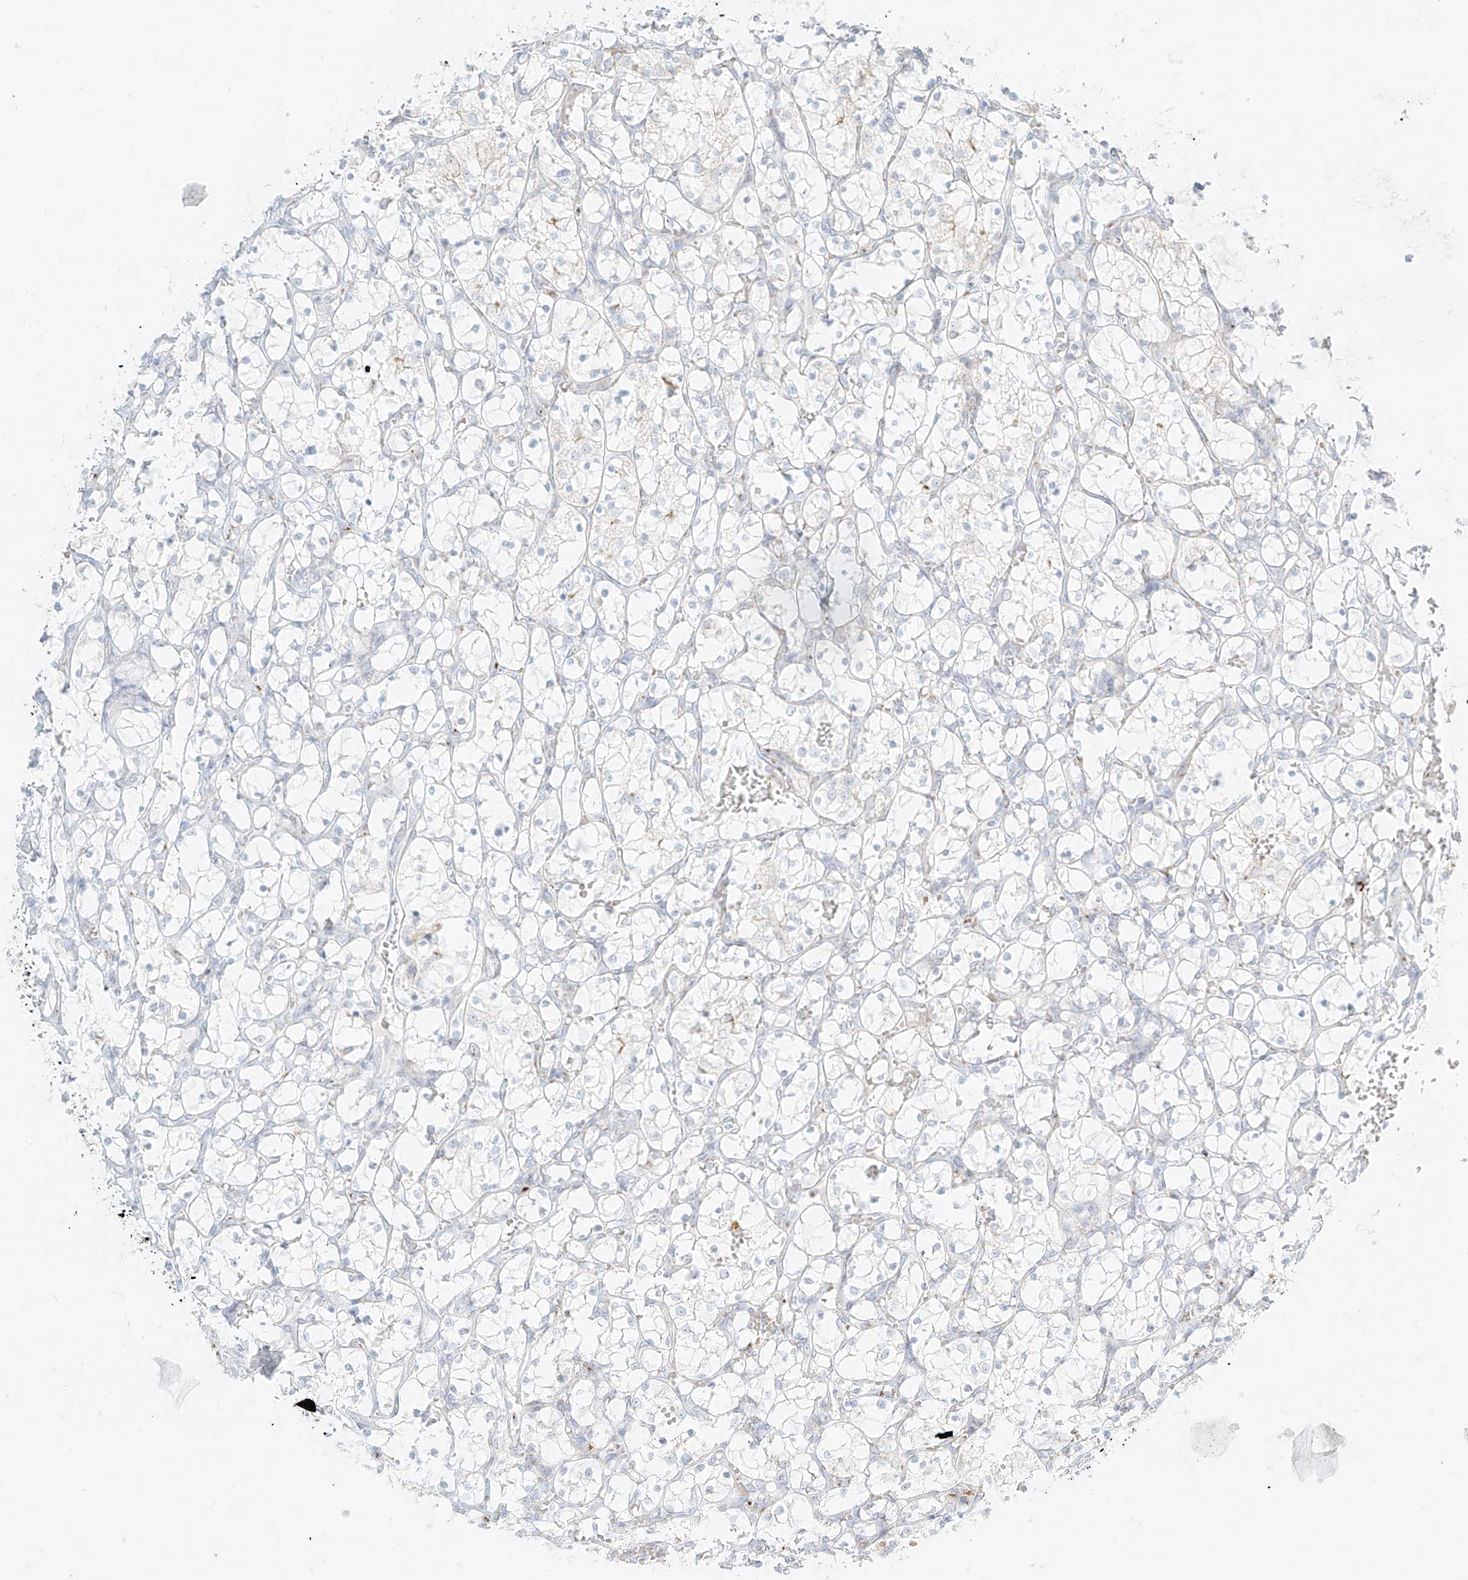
{"staining": {"intensity": "negative", "quantity": "none", "location": "none"}, "tissue": "renal cancer", "cell_type": "Tumor cells", "image_type": "cancer", "snomed": [{"axis": "morphology", "description": "Adenocarcinoma, NOS"}, {"axis": "topography", "description": "Kidney"}], "caption": "Photomicrograph shows no protein expression in tumor cells of renal cancer (adenocarcinoma) tissue.", "gene": "TMEM87B", "patient": {"sex": "female", "age": 69}}